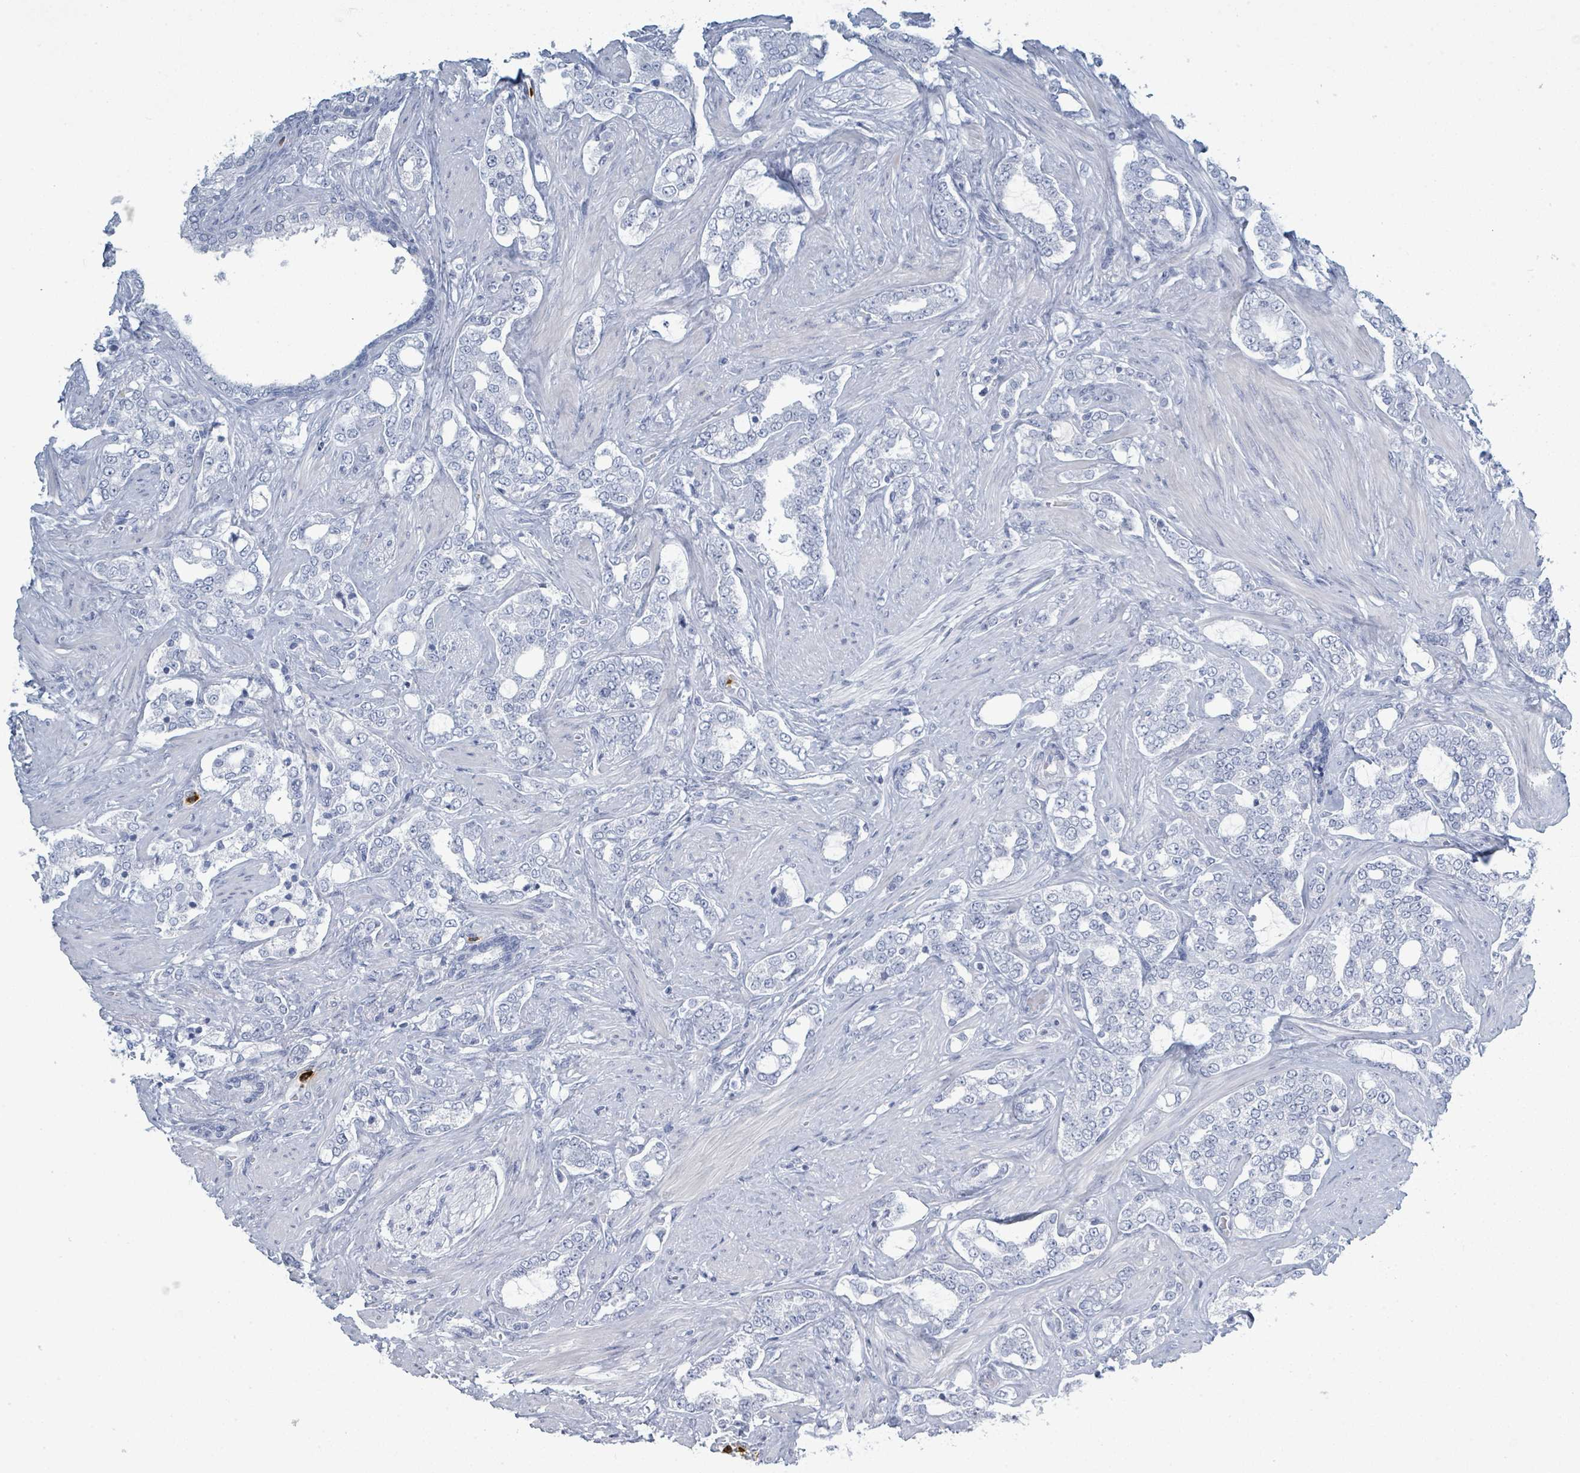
{"staining": {"intensity": "negative", "quantity": "none", "location": "none"}, "tissue": "prostate cancer", "cell_type": "Tumor cells", "image_type": "cancer", "snomed": [{"axis": "morphology", "description": "Adenocarcinoma, High grade"}, {"axis": "topography", "description": "Prostate"}], "caption": "An immunohistochemistry (IHC) micrograph of prostate cancer is shown. There is no staining in tumor cells of prostate cancer. (DAB immunohistochemistry, high magnification).", "gene": "DEFA4", "patient": {"sex": "male", "age": 64}}